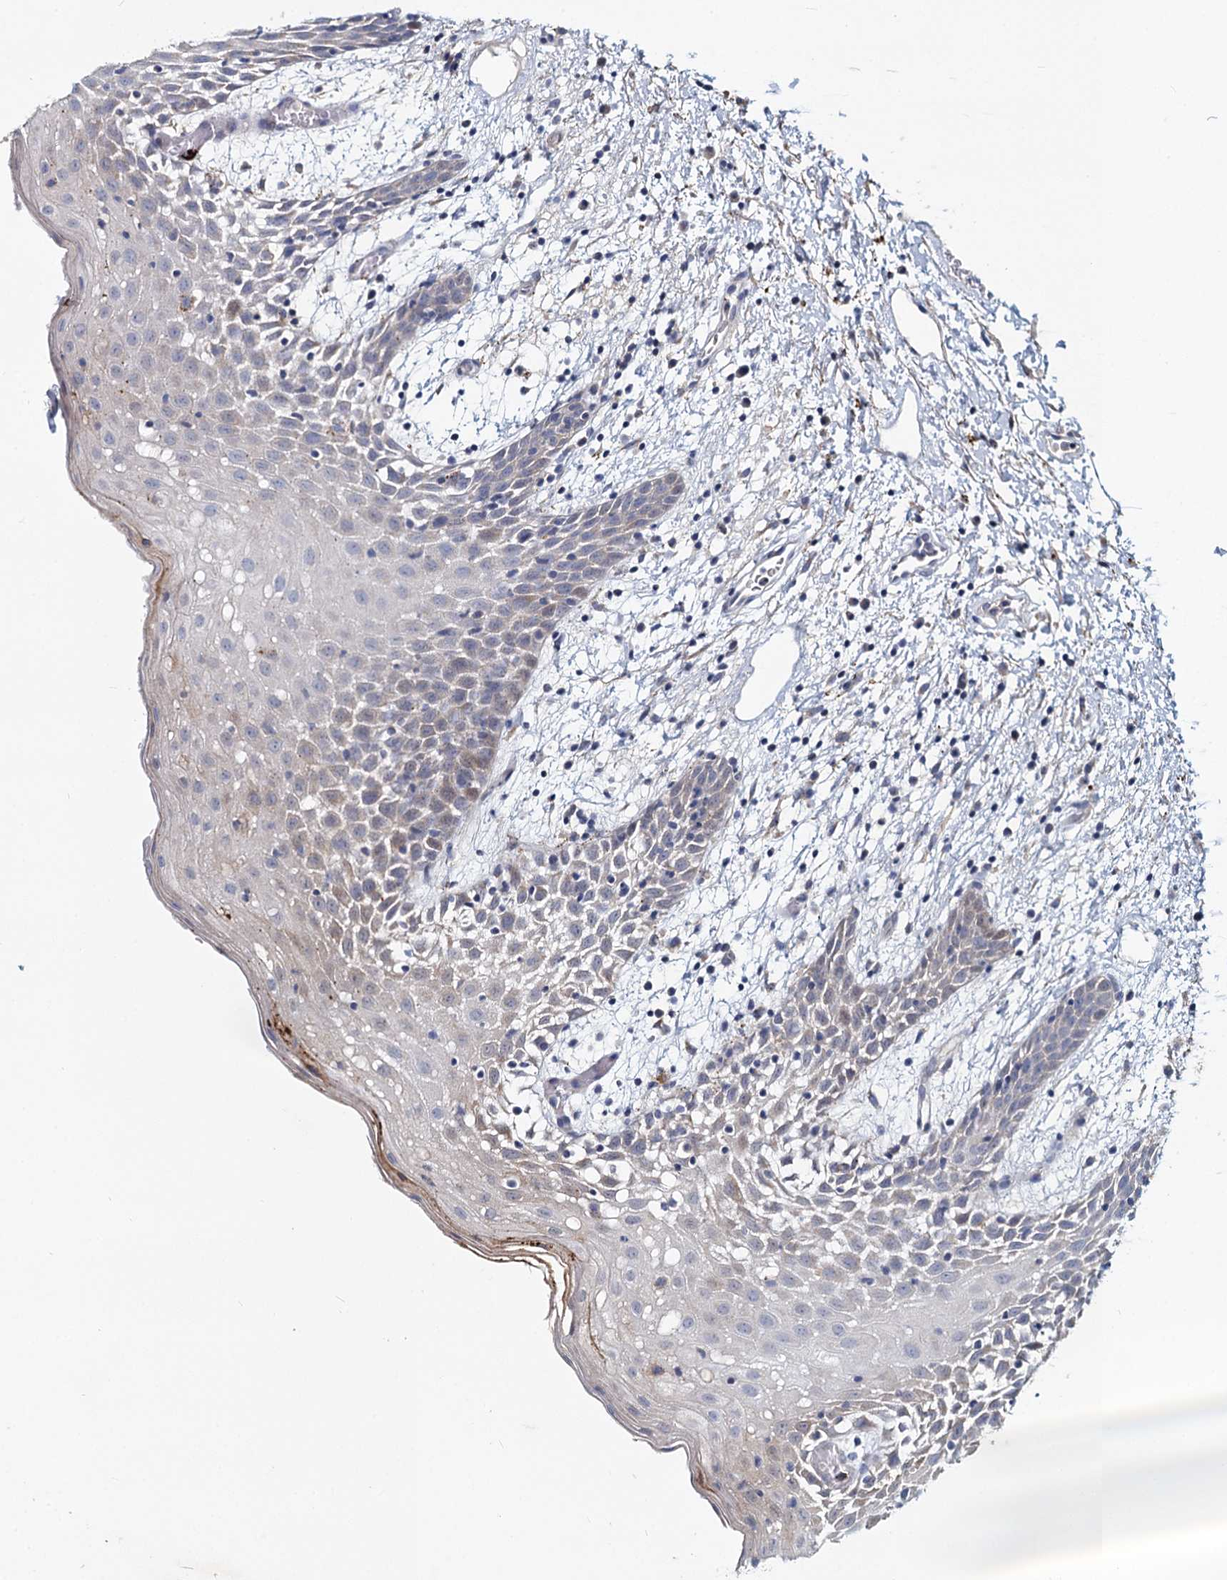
{"staining": {"intensity": "weak", "quantity": "<25%", "location": "nuclear"}, "tissue": "oral mucosa", "cell_type": "Squamous epithelial cells", "image_type": "normal", "snomed": [{"axis": "morphology", "description": "Normal tissue, NOS"}, {"axis": "topography", "description": "Skeletal muscle"}, {"axis": "topography", "description": "Oral tissue"}, {"axis": "topography", "description": "Salivary gland"}, {"axis": "topography", "description": "Peripheral nerve tissue"}], "caption": "A histopathology image of human oral mucosa is negative for staining in squamous epithelial cells. The staining is performed using DAB brown chromogen with nuclei counter-stained in using hematoxylin.", "gene": "DCUN1D2", "patient": {"sex": "male", "age": 54}}